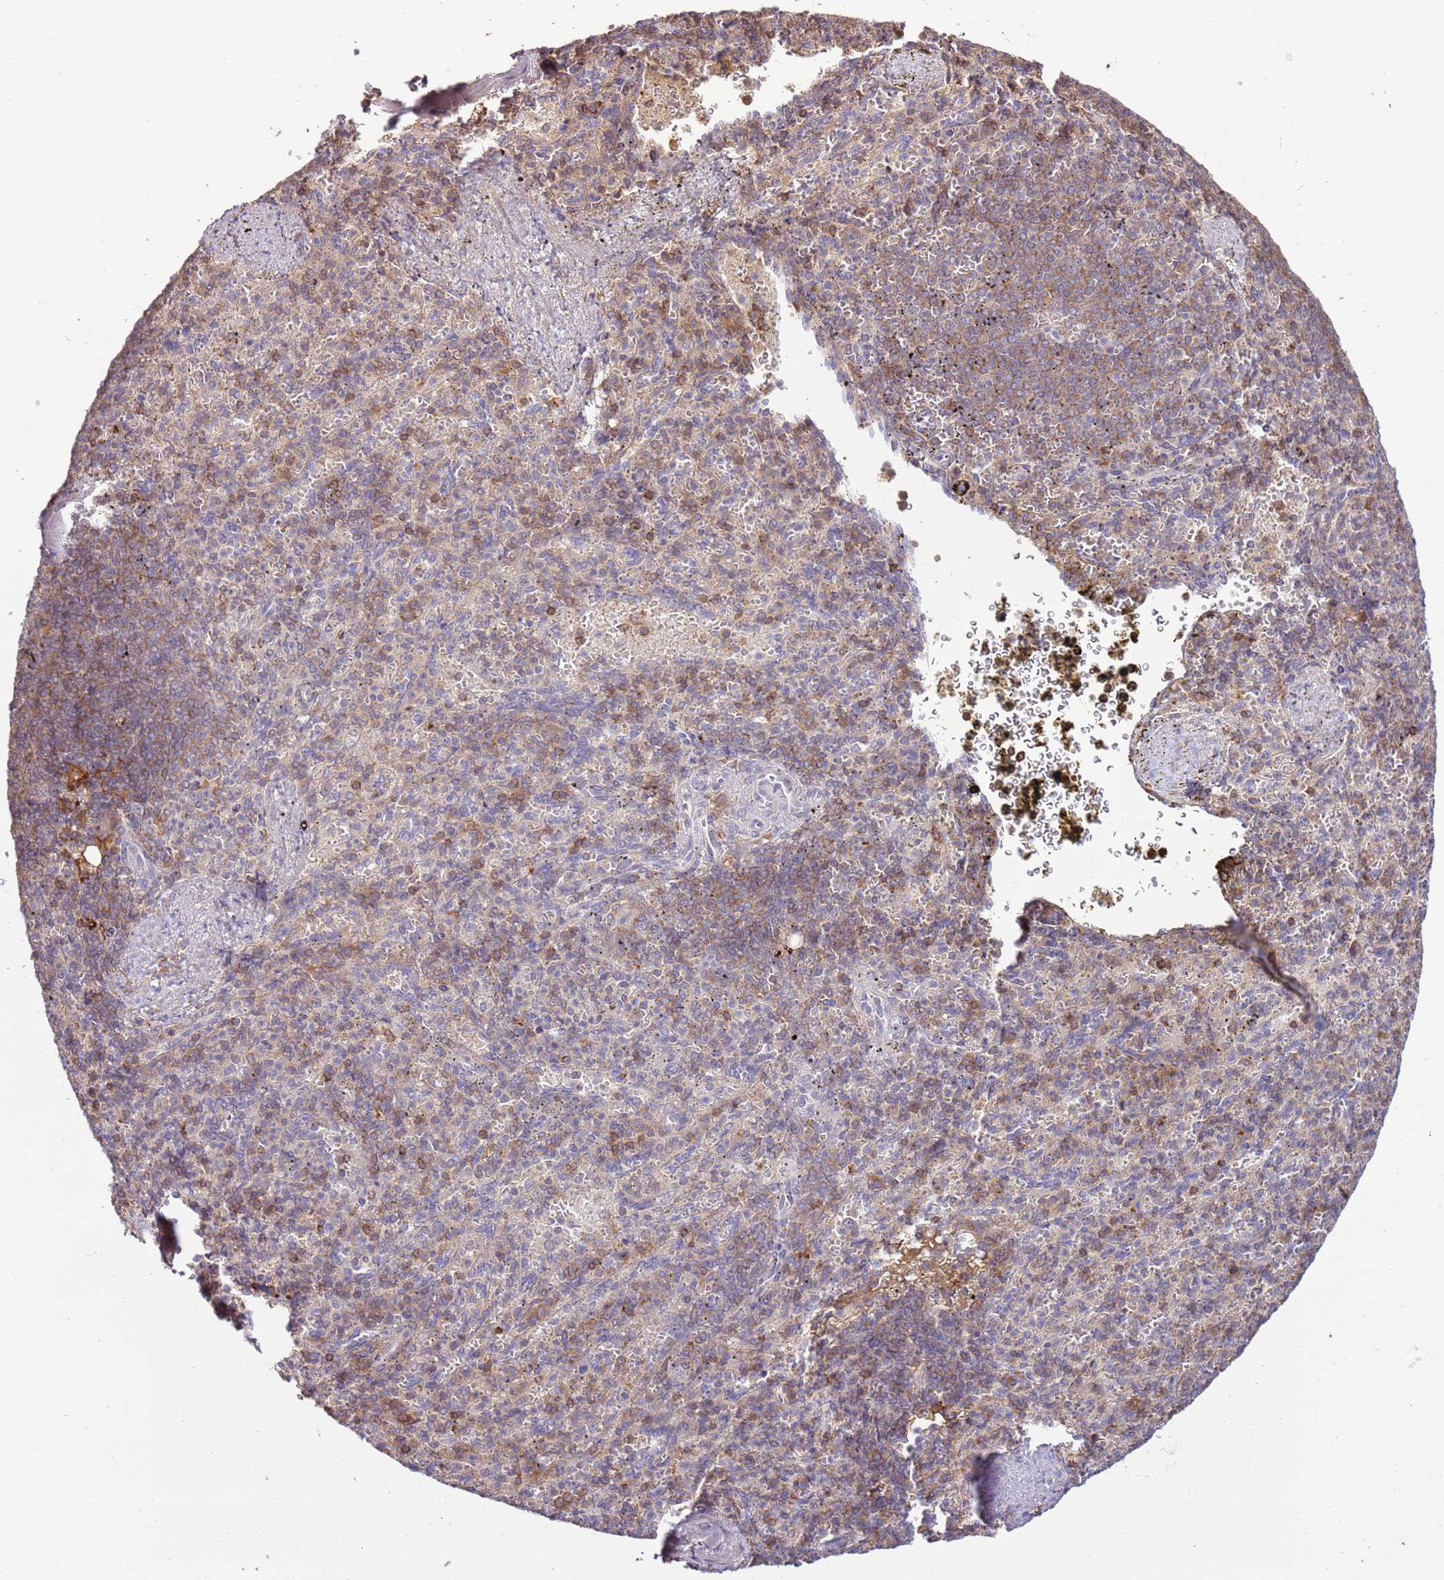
{"staining": {"intensity": "moderate", "quantity": "25%-75%", "location": "cytoplasmic/membranous"}, "tissue": "spleen", "cell_type": "Cells in red pulp", "image_type": "normal", "snomed": [{"axis": "morphology", "description": "Normal tissue, NOS"}, {"axis": "topography", "description": "Spleen"}], "caption": "Protein expression by IHC shows moderate cytoplasmic/membranous staining in about 25%-75% of cells in red pulp in unremarkable spleen. Ihc stains the protein of interest in brown and the nuclei are stained blue.", "gene": "ZNF624", "patient": {"sex": "female", "age": 74}}